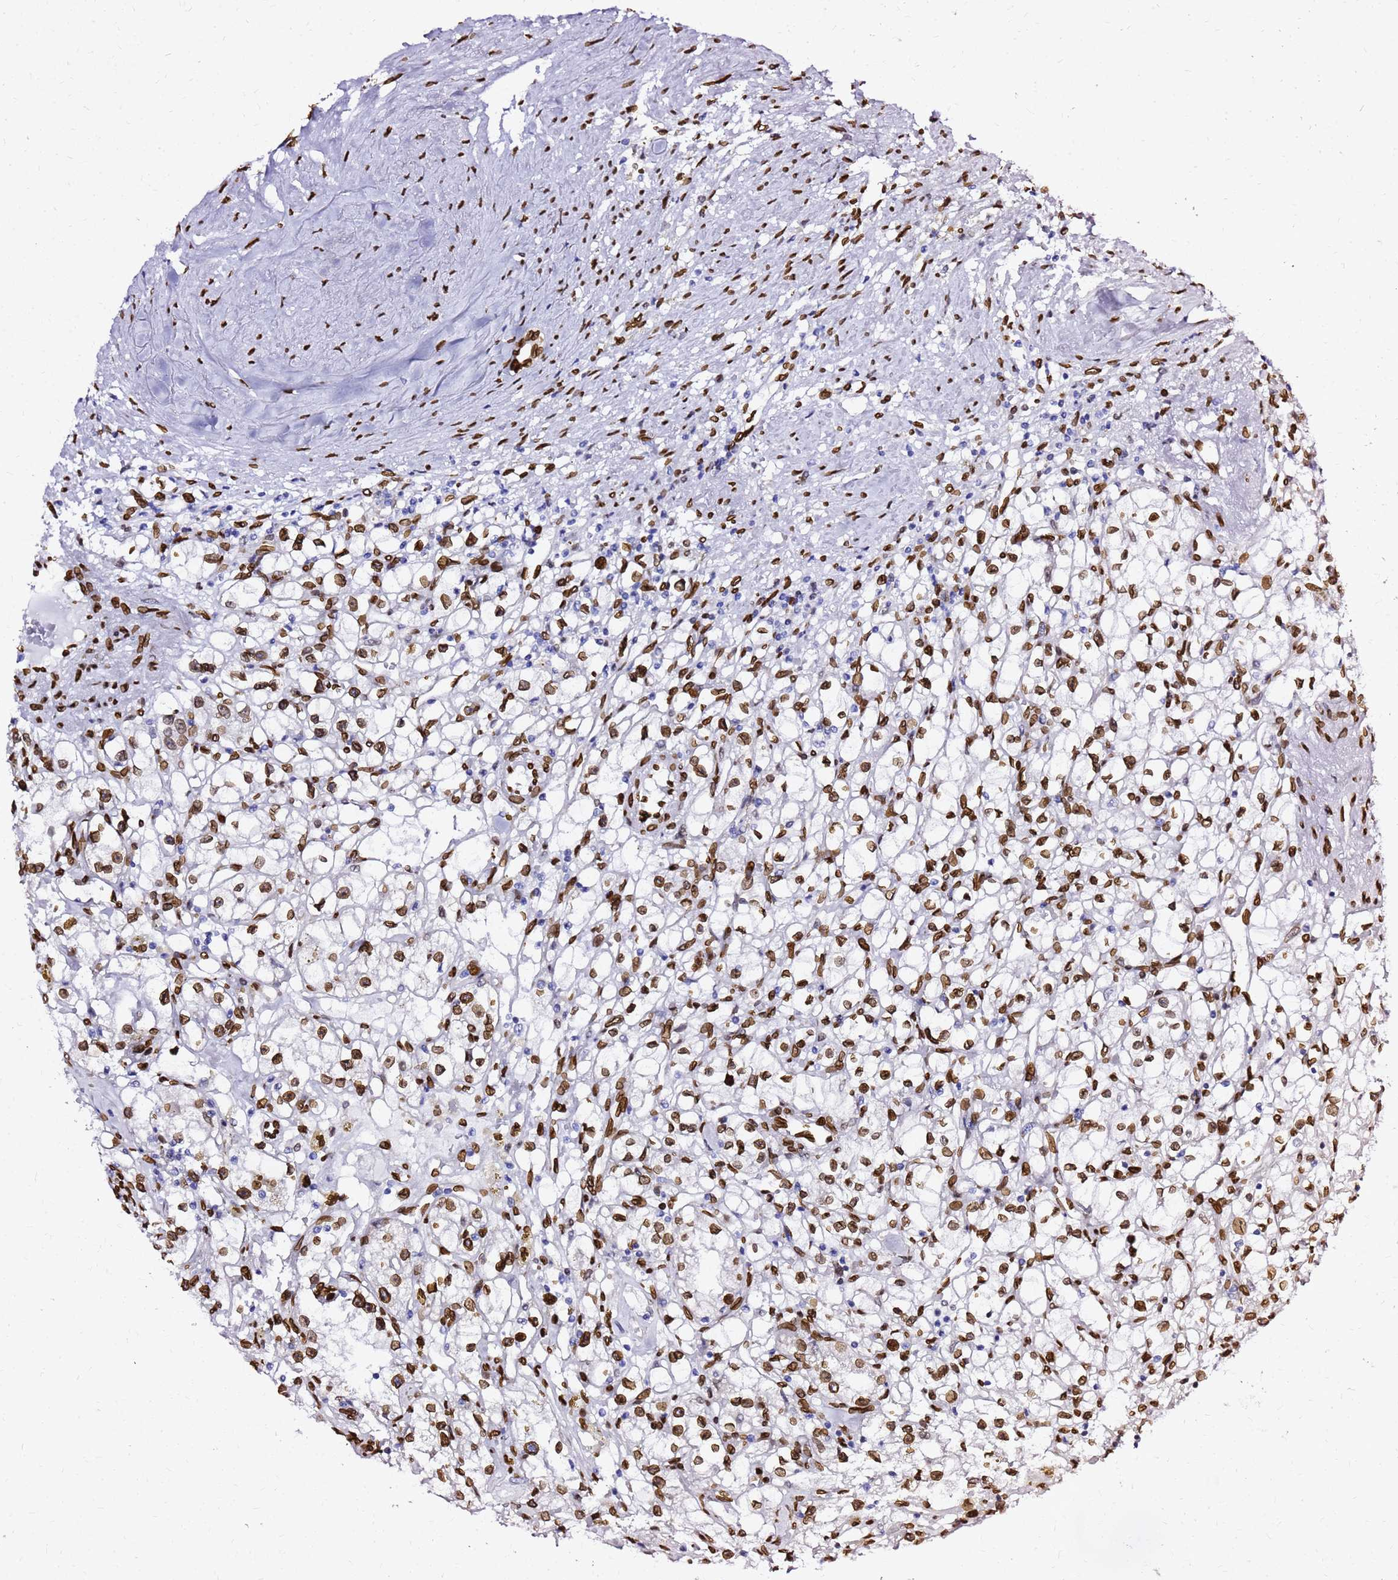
{"staining": {"intensity": "moderate", "quantity": ">75%", "location": "cytoplasmic/membranous,nuclear"}, "tissue": "renal cancer", "cell_type": "Tumor cells", "image_type": "cancer", "snomed": [{"axis": "morphology", "description": "Adenocarcinoma, NOS"}, {"axis": "topography", "description": "Kidney"}], "caption": "The histopathology image displays a brown stain indicating the presence of a protein in the cytoplasmic/membranous and nuclear of tumor cells in renal adenocarcinoma.", "gene": "C6orf141", "patient": {"sex": "male", "age": 56}}